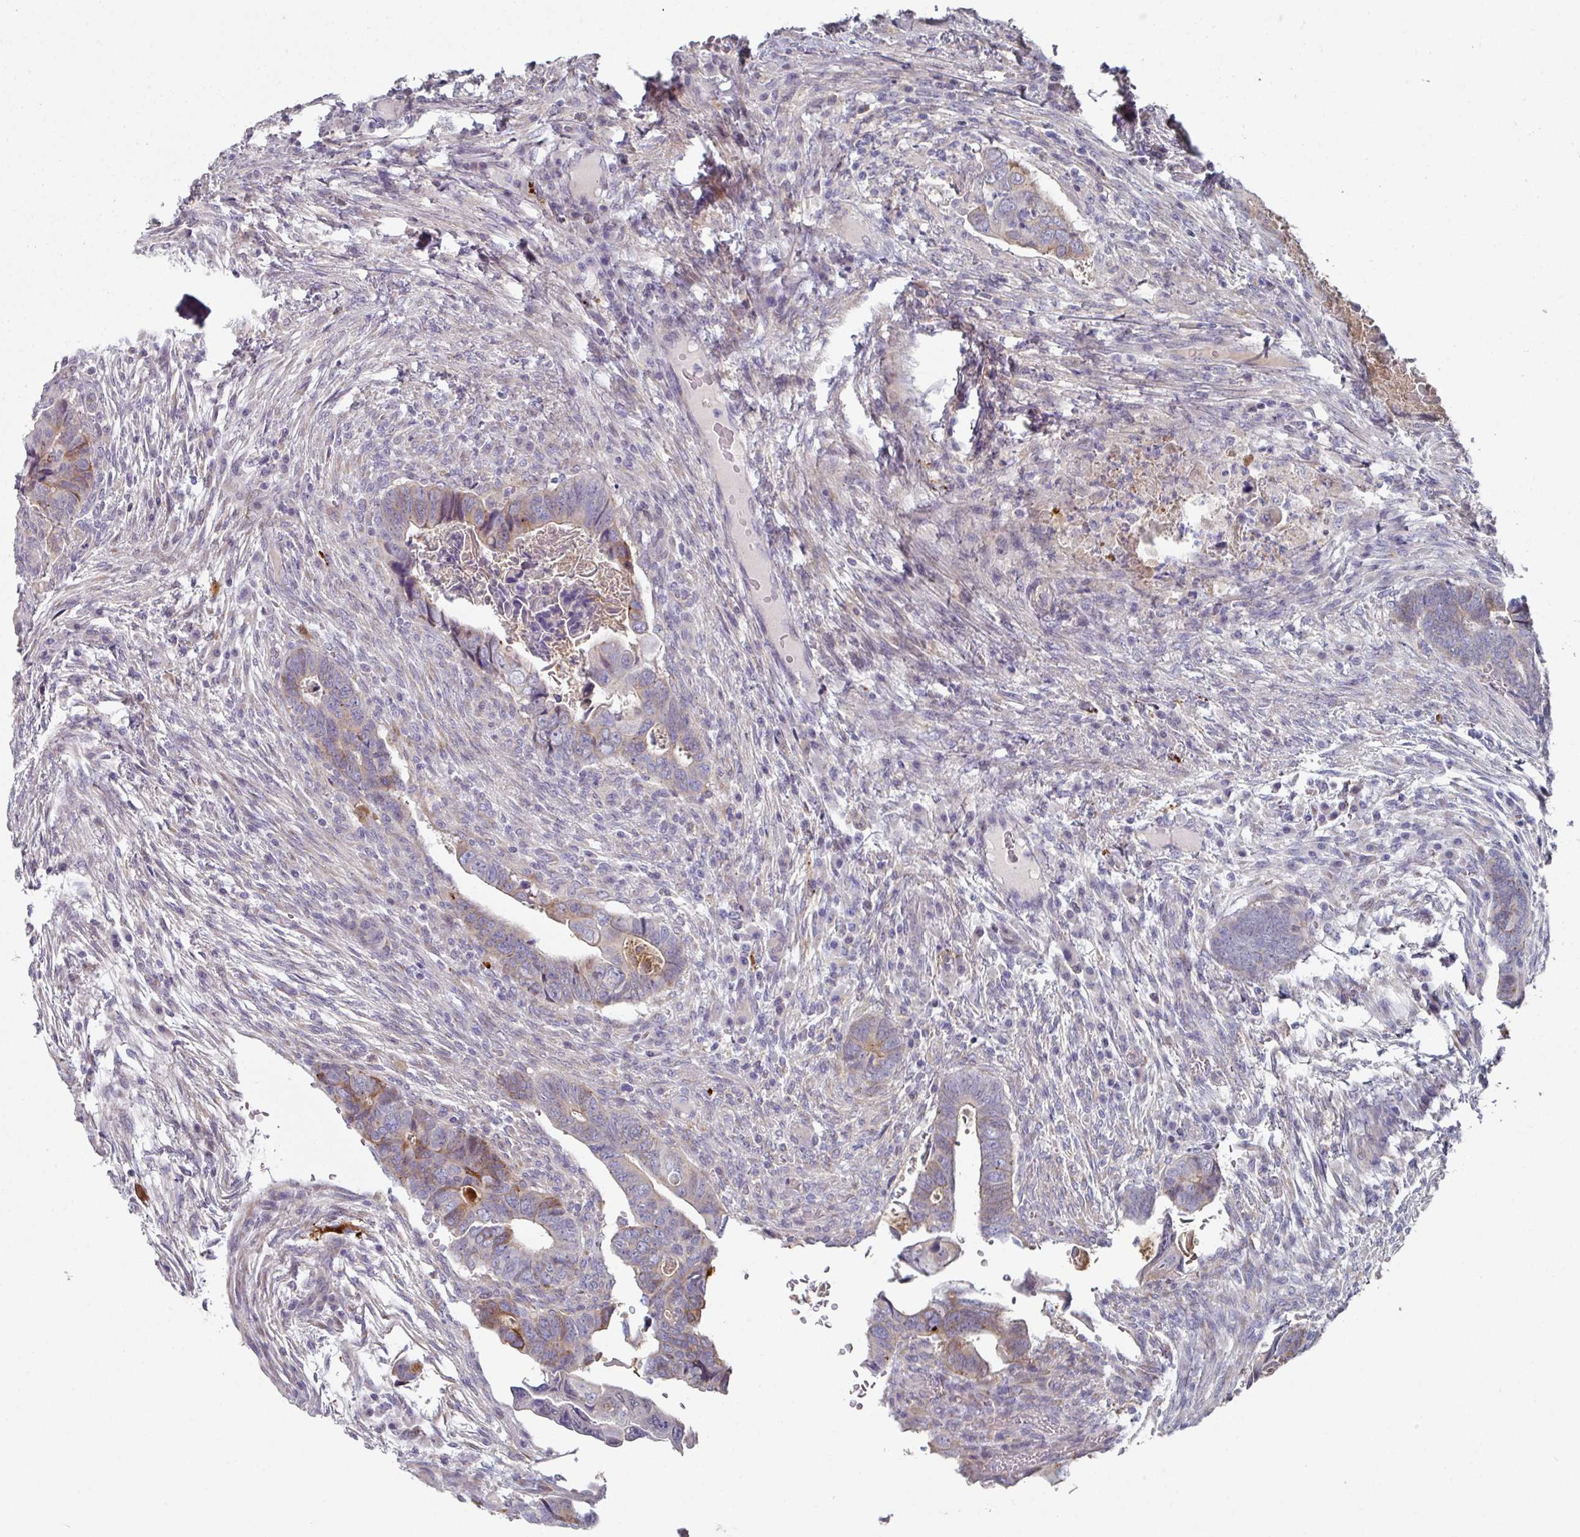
{"staining": {"intensity": "moderate", "quantity": "<25%", "location": "cytoplasmic/membranous"}, "tissue": "colorectal cancer", "cell_type": "Tumor cells", "image_type": "cancer", "snomed": [{"axis": "morphology", "description": "Adenocarcinoma, NOS"}, {"axis": "topography", "description": "Rectum"}], "caption": "Immunohistochemistry (IHC) of colorectal adenocarcinoma shows low levels of moderate cytoplasmic/membranous expression in approximately <25% of tumor cells. (Brightfield microscopy of DAB IHC at high magnification).", "gene": "WSB2", "patient": {"sex": "female", "age": 78}}